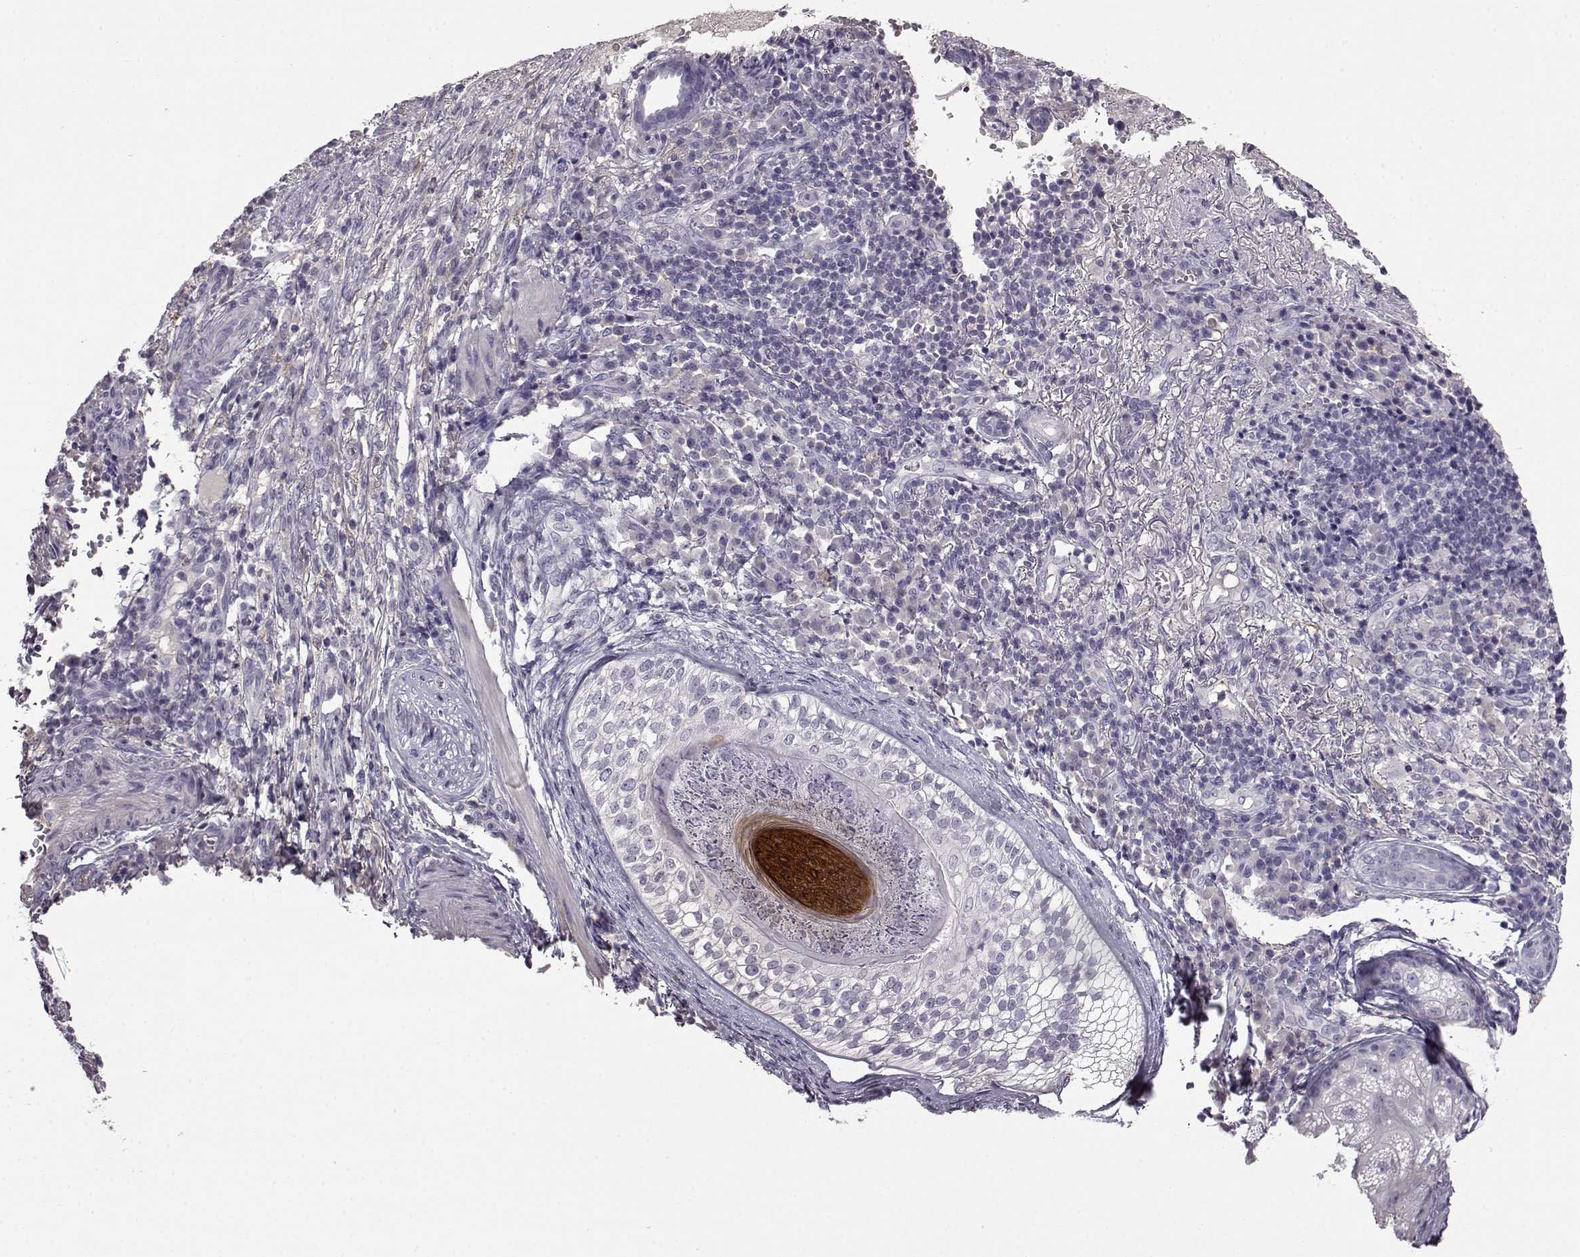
{"staining": {"intensity": "negative", "quantity": "none", "location": "none"}, "tissue": "skin cancer", "cell_type": "Tumor cells", "image_type": "cancer", "snomed": [{"axis": "morphology", "description": "Basal cell carcinoma"}, {"axis": "topography", "description": "Skin"}], "caption": "The image shows no significant expression in tumor cells of skin cancer. (Brightfield microscopy of DAB immunohistochemistry (IHC) at high magnification).", "gene": "KRT85", "patient": {"sex": "female", "age": 69}}